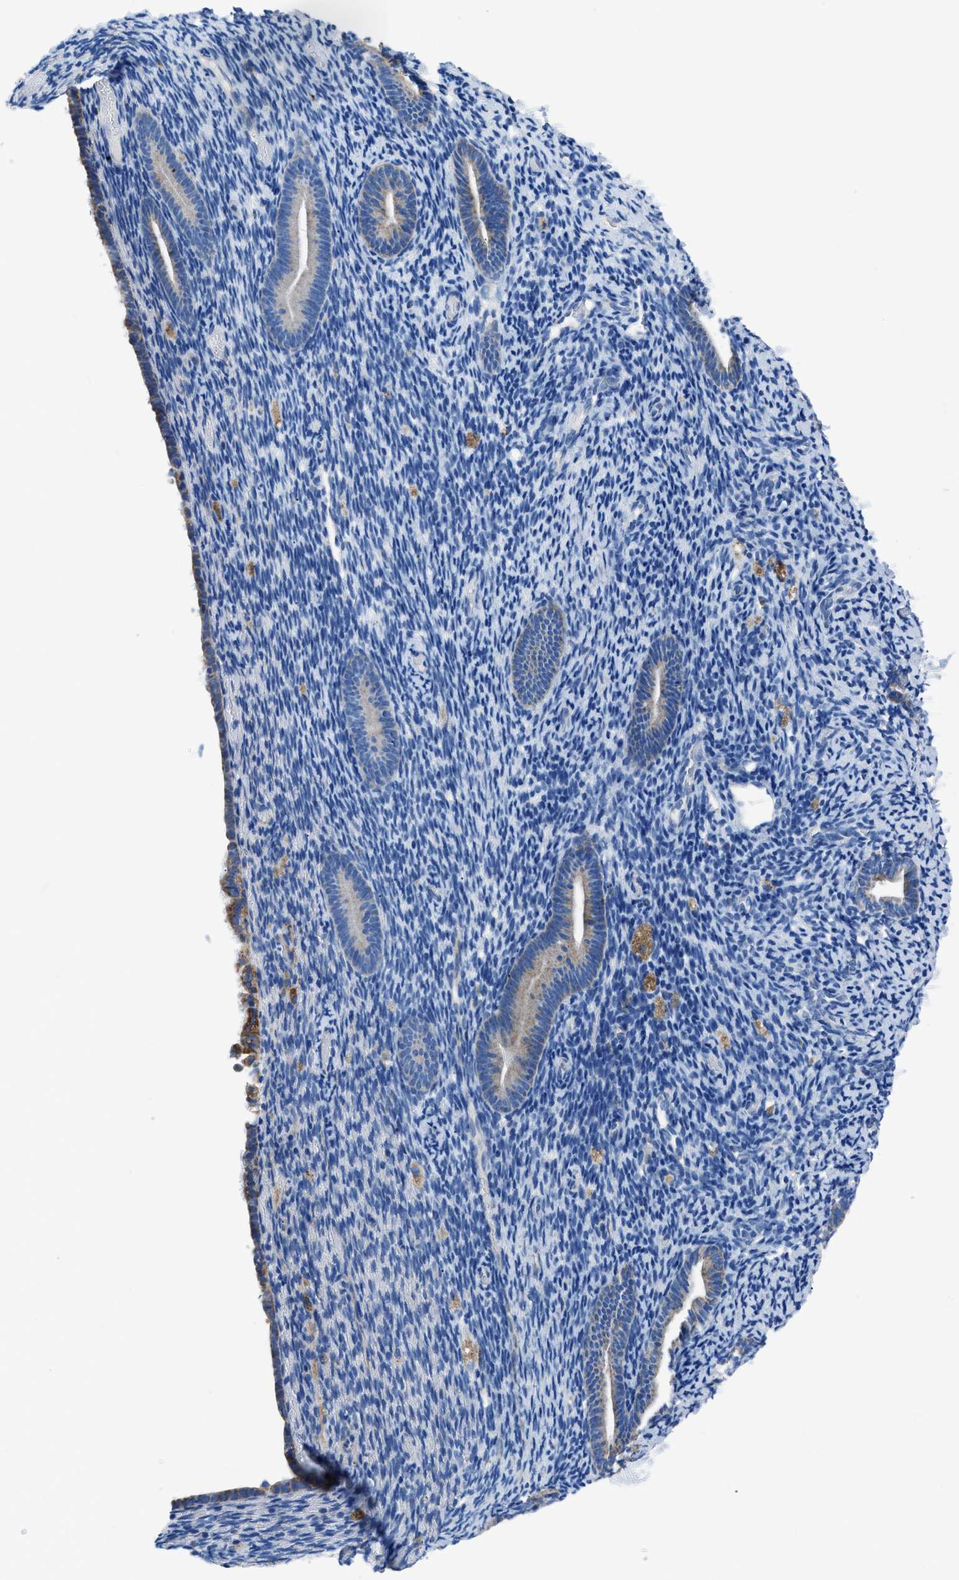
{"staining": {"intensity": "negative", "quantity": "none", "location": "none"}, "tissue": "endometrium", "cell_type": "Cells in endometrial stroma", "image_type": "normal", "snomed": [{"axis": "morphology", "description": "Normal tissue, NOS"}, {"axis": "topography", "description": "Endometrium"}], "caption": "The micrograph reveals no significant expression in cells in endometrial stroma of endometrium.", "gene": "ZDHHC3", "patient": {"sex": "female", "age": 51}}